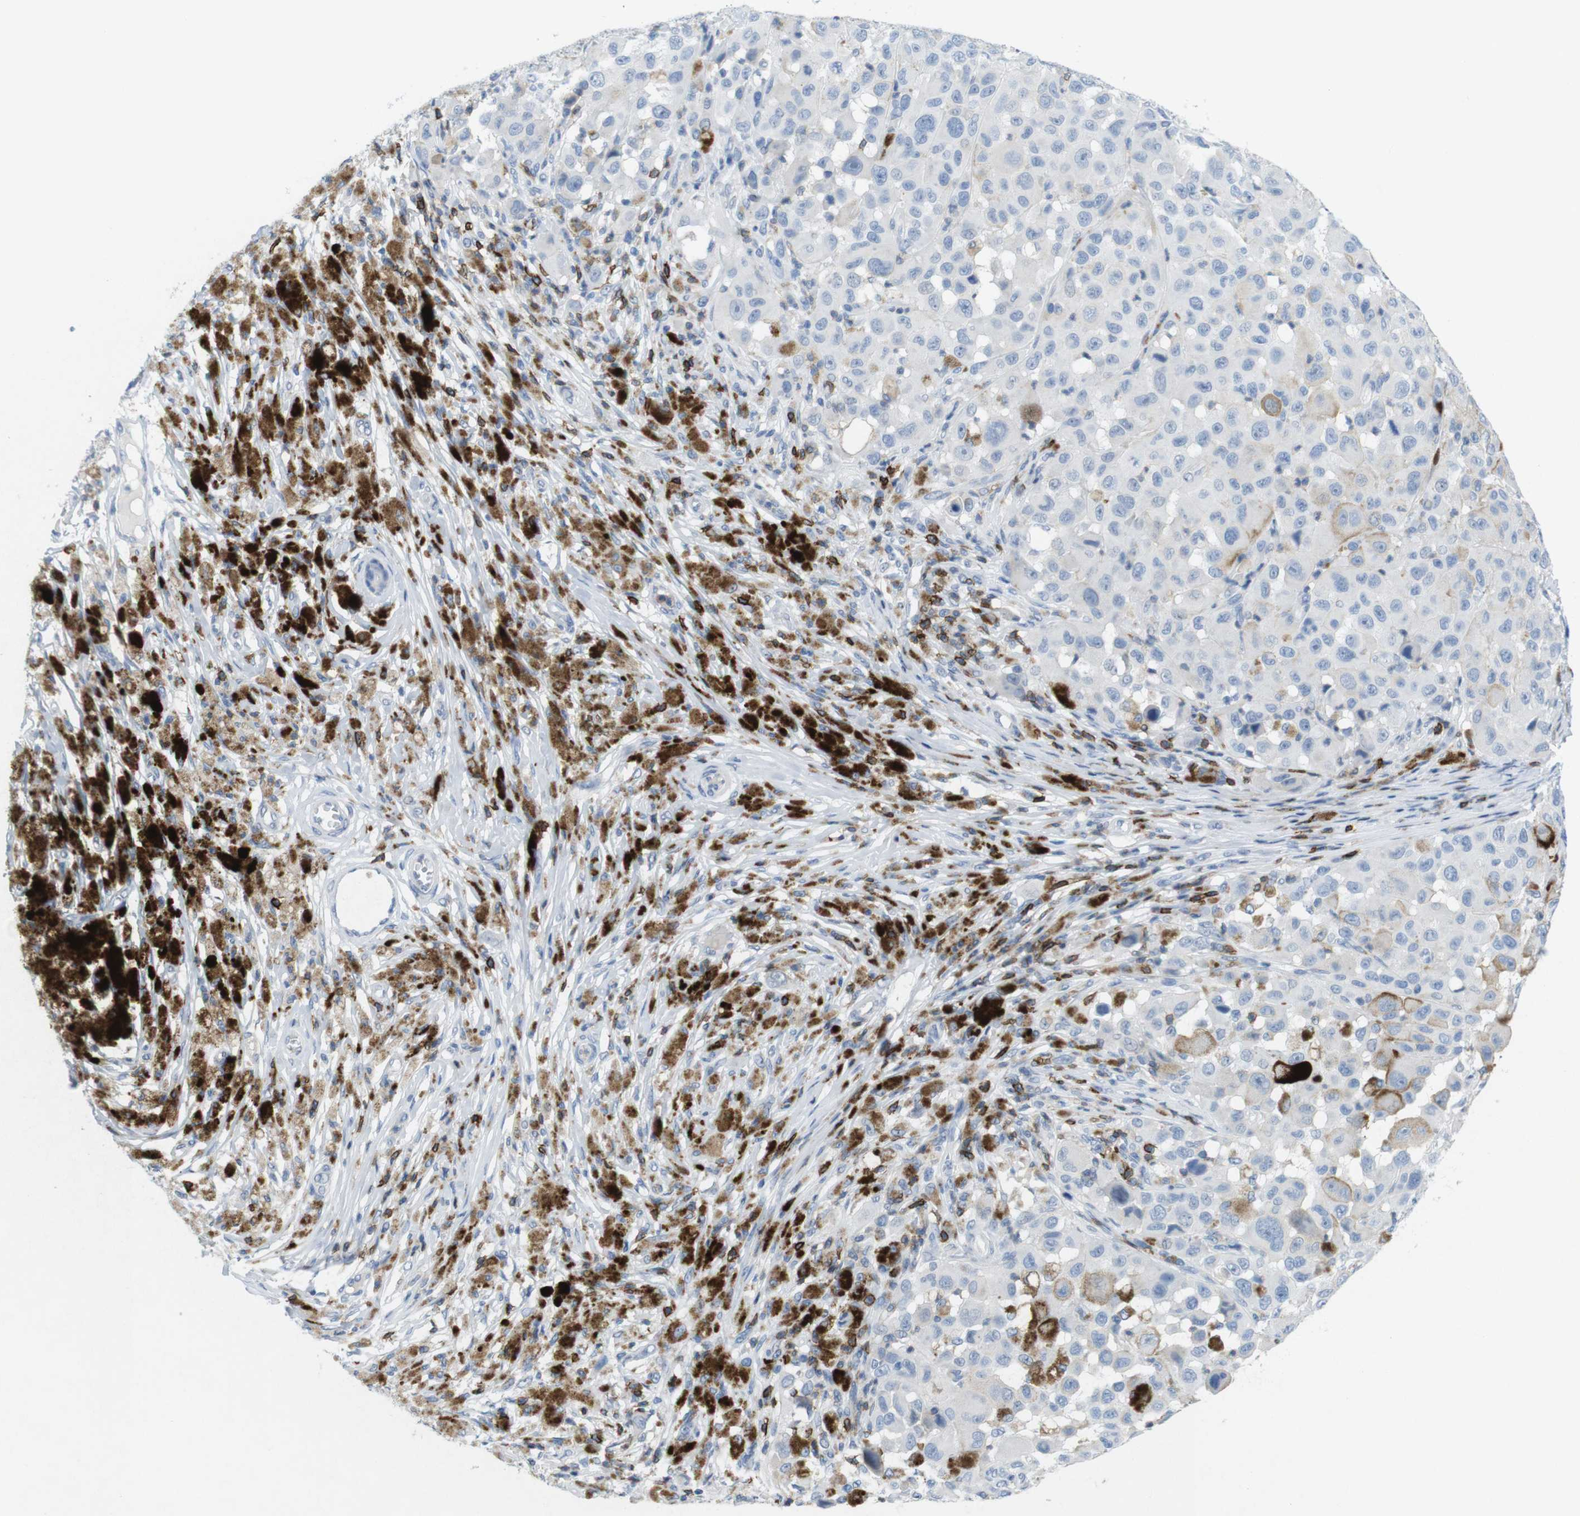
{"staining": {"intensity": "negative", "quantity": "none", "location": "none"}, "tissue": "melanoma", "cell_type": "Tumor cells", "image_type": "cancer", "snomed": [{"axis": "morphology", "description": "Malignant melanoma, NOS"}, {"axis": "topography", "description": "Skin"}], "caption": "A histopathology image of malignant melanoma stained for a protein reveals no brown staining in tumor cells. (Immunohistochemistry (ihc), brightfield microscopy, high magnification).", "gene": "CD5", "patient": {"sex": "male", "age": 96}}